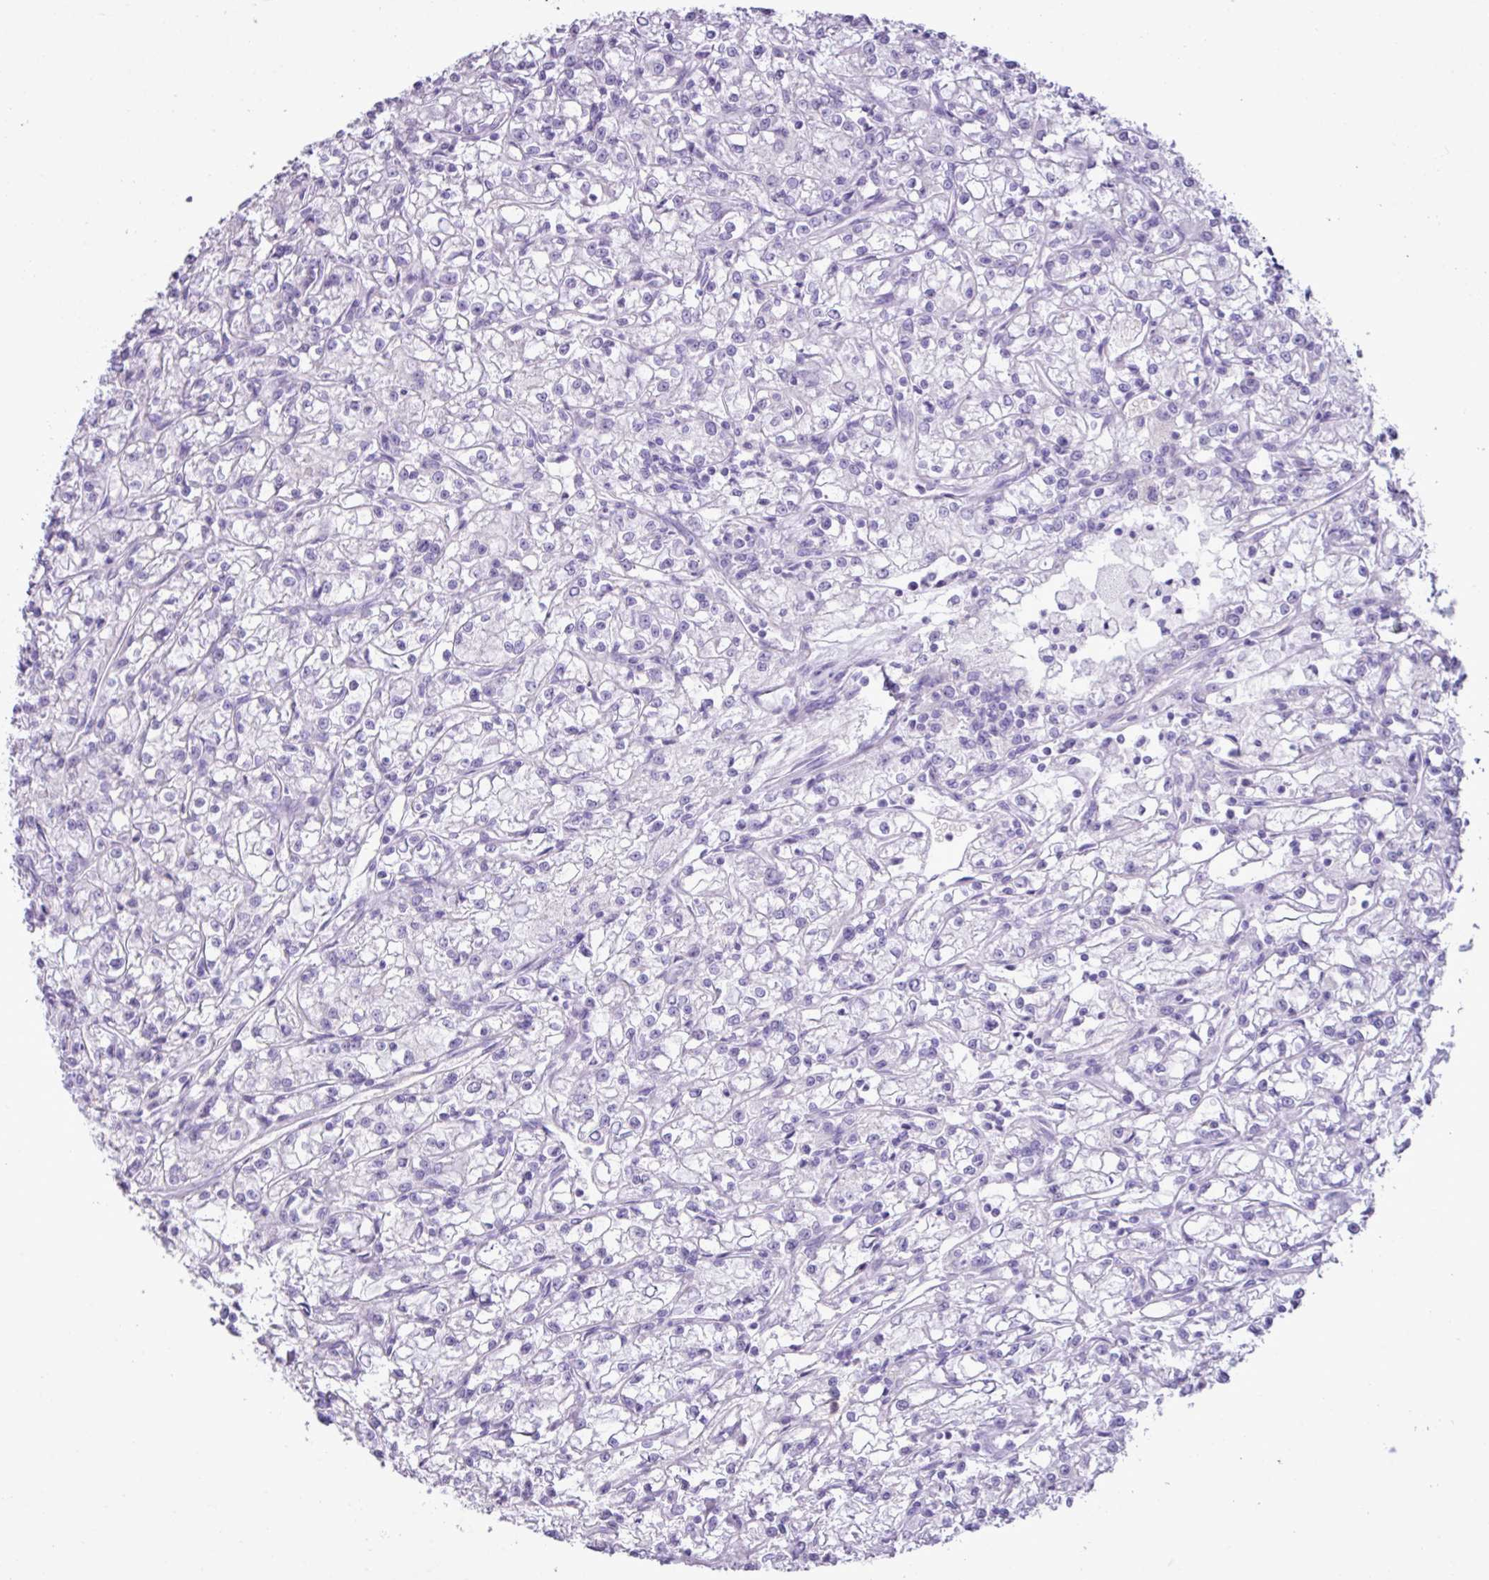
{"staining": {"intensity": "negative", "quantity": "none", "location": "none"}, "tissue": "renal cancer", "cell_type": "Tumor cells", "image_type": "cancer", "snomed": [{"axis": "morphology", "description": "Adenocarcinoma, NOS"}, {"axis": "topography", "description": "Kidney"}], "caption": "Immunohistochemical staining of renal adenocarcinoma shows no significant staining in tumor cells.", "gene": "ZSCAN5A", "patient": {"sex": "female", "age": 59}}